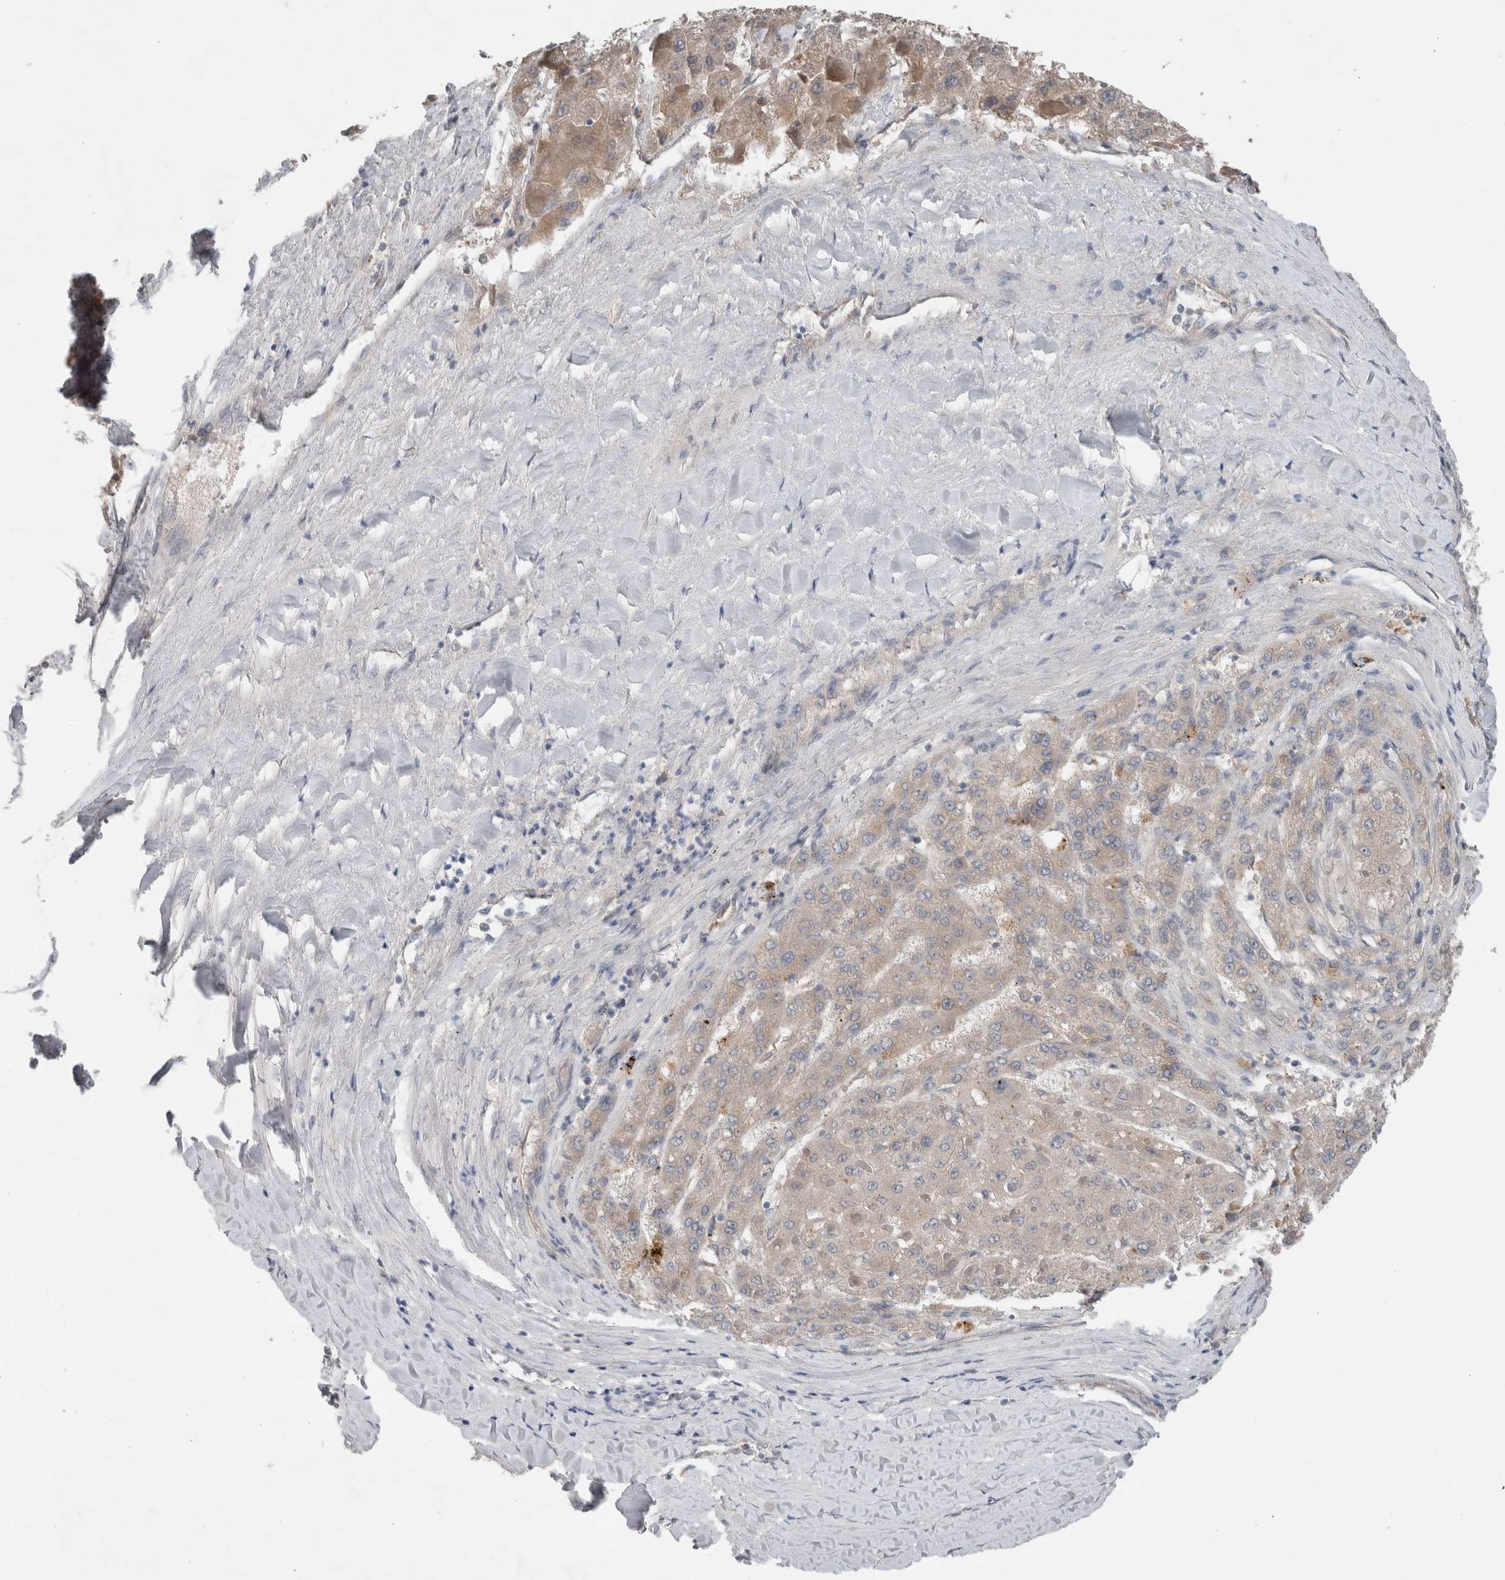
{"staining": {"intensity": "negative", "quantity": "none", "location": "none"}, "tissue": "liver cancer", "cell_type": "Tumor cells", "image_type": "cancer", "snomed": [{"axis": "morphology", "description": "Carcinoma, Hepatocellular, NOS"}, {"axis": "topography", "description": "Liver"}], "caption": "The histopathology image displays no significant expression in tumor cells of liver cancer (hepatocellular carcinoma).", "gene": "CRNN", "patient": {"sex": "female", "age": 73}}